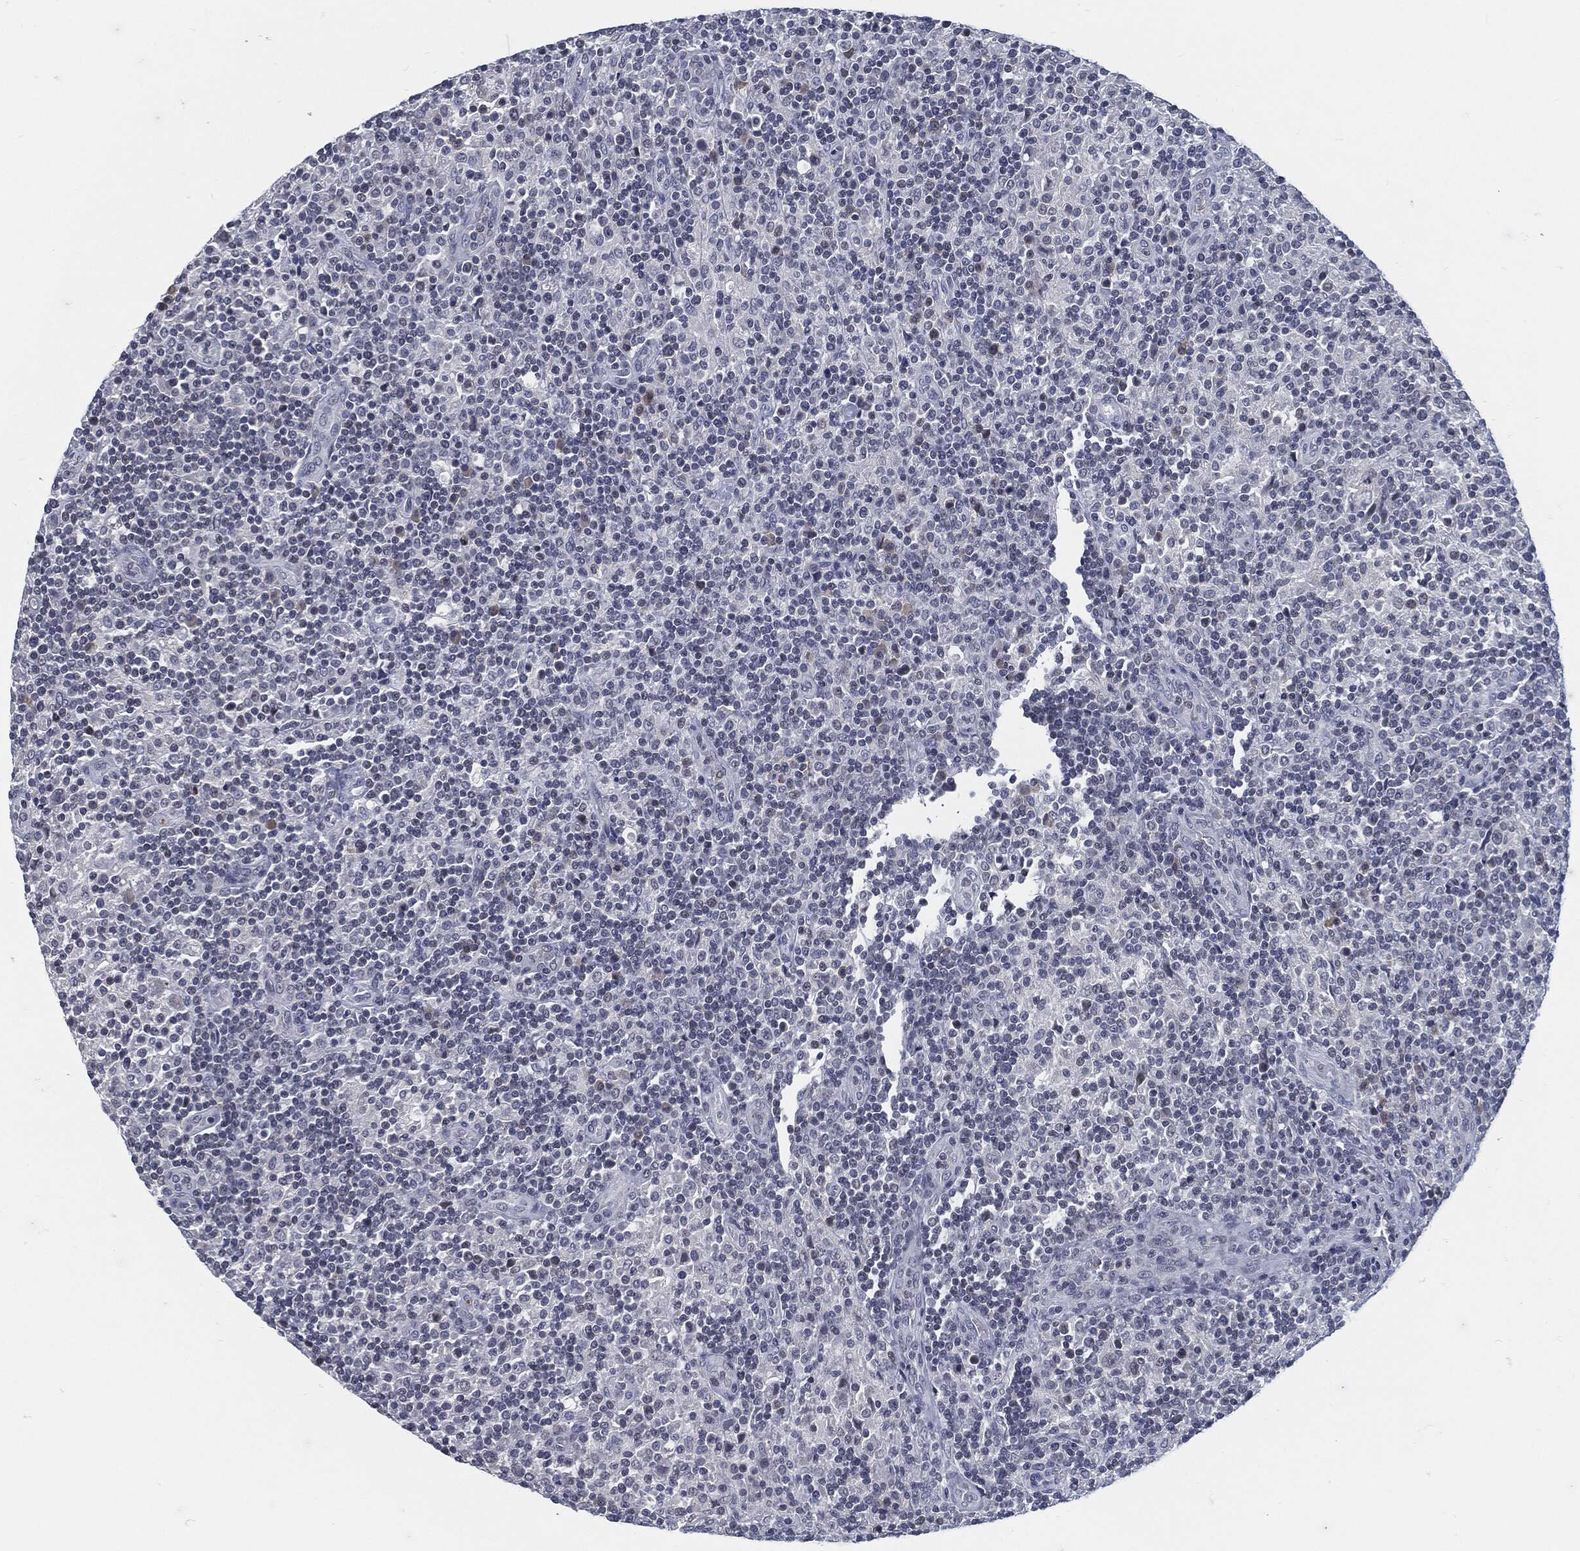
{"staining": {"intensity": "negative", "quantity": "none", "location": "none"}, "tissue": "lymphoma", "cell_type": "Tumor cells", "image_type": "cancer", "snomed": [{"axis": "morphology", "description": "Hodgkin's disease, NOS"}, {"axis": "topography", "description": "Lymph node"}], "caption": "Photomicrograph shows no significant protein staining in tumor cells of Hodgkin's disease.", "gene": "PROM1", "patient": {"sex": "male", "age": 70}}